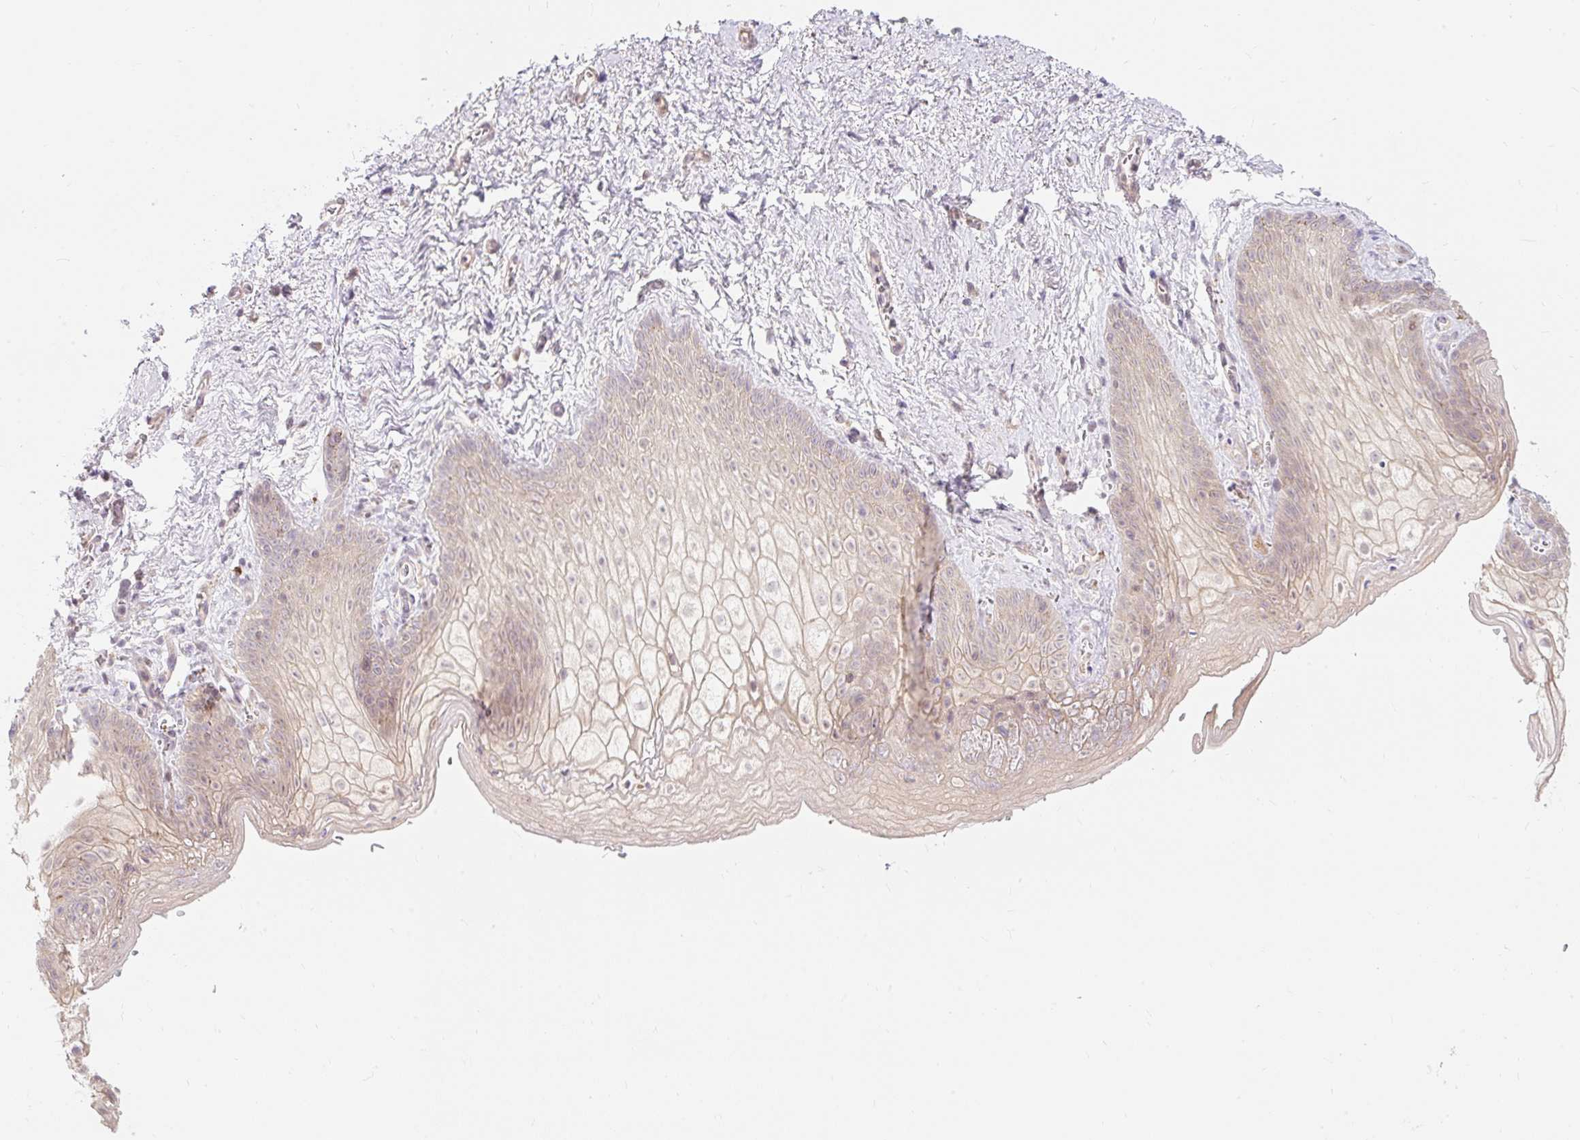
{"staining": {"intensity": "weak", "quantity": "<25%", "location": "cytoplasmic/membranous,nuclear"}, "tissue": "vagina", "cell_type": "Squamous epithelial cells", "image_type": "normal", "snomed": [{"axis": "morphology", "description": "Normal tissue, NOS"}, {"axis": "topography", "description": "Vulva"}, {"axis": "topography", "description": "Vagina"}, {"axis": "topography", "description": "Peripheral nerve tissue"}], "caption": "This is a histopathology image of immunohistochemistry (IHC) staining of unremarkable vagina, which shows no staining in squamous epithelial cells.", "gene": "EMC10", "patient": {"sex": "female", "age": 66}}